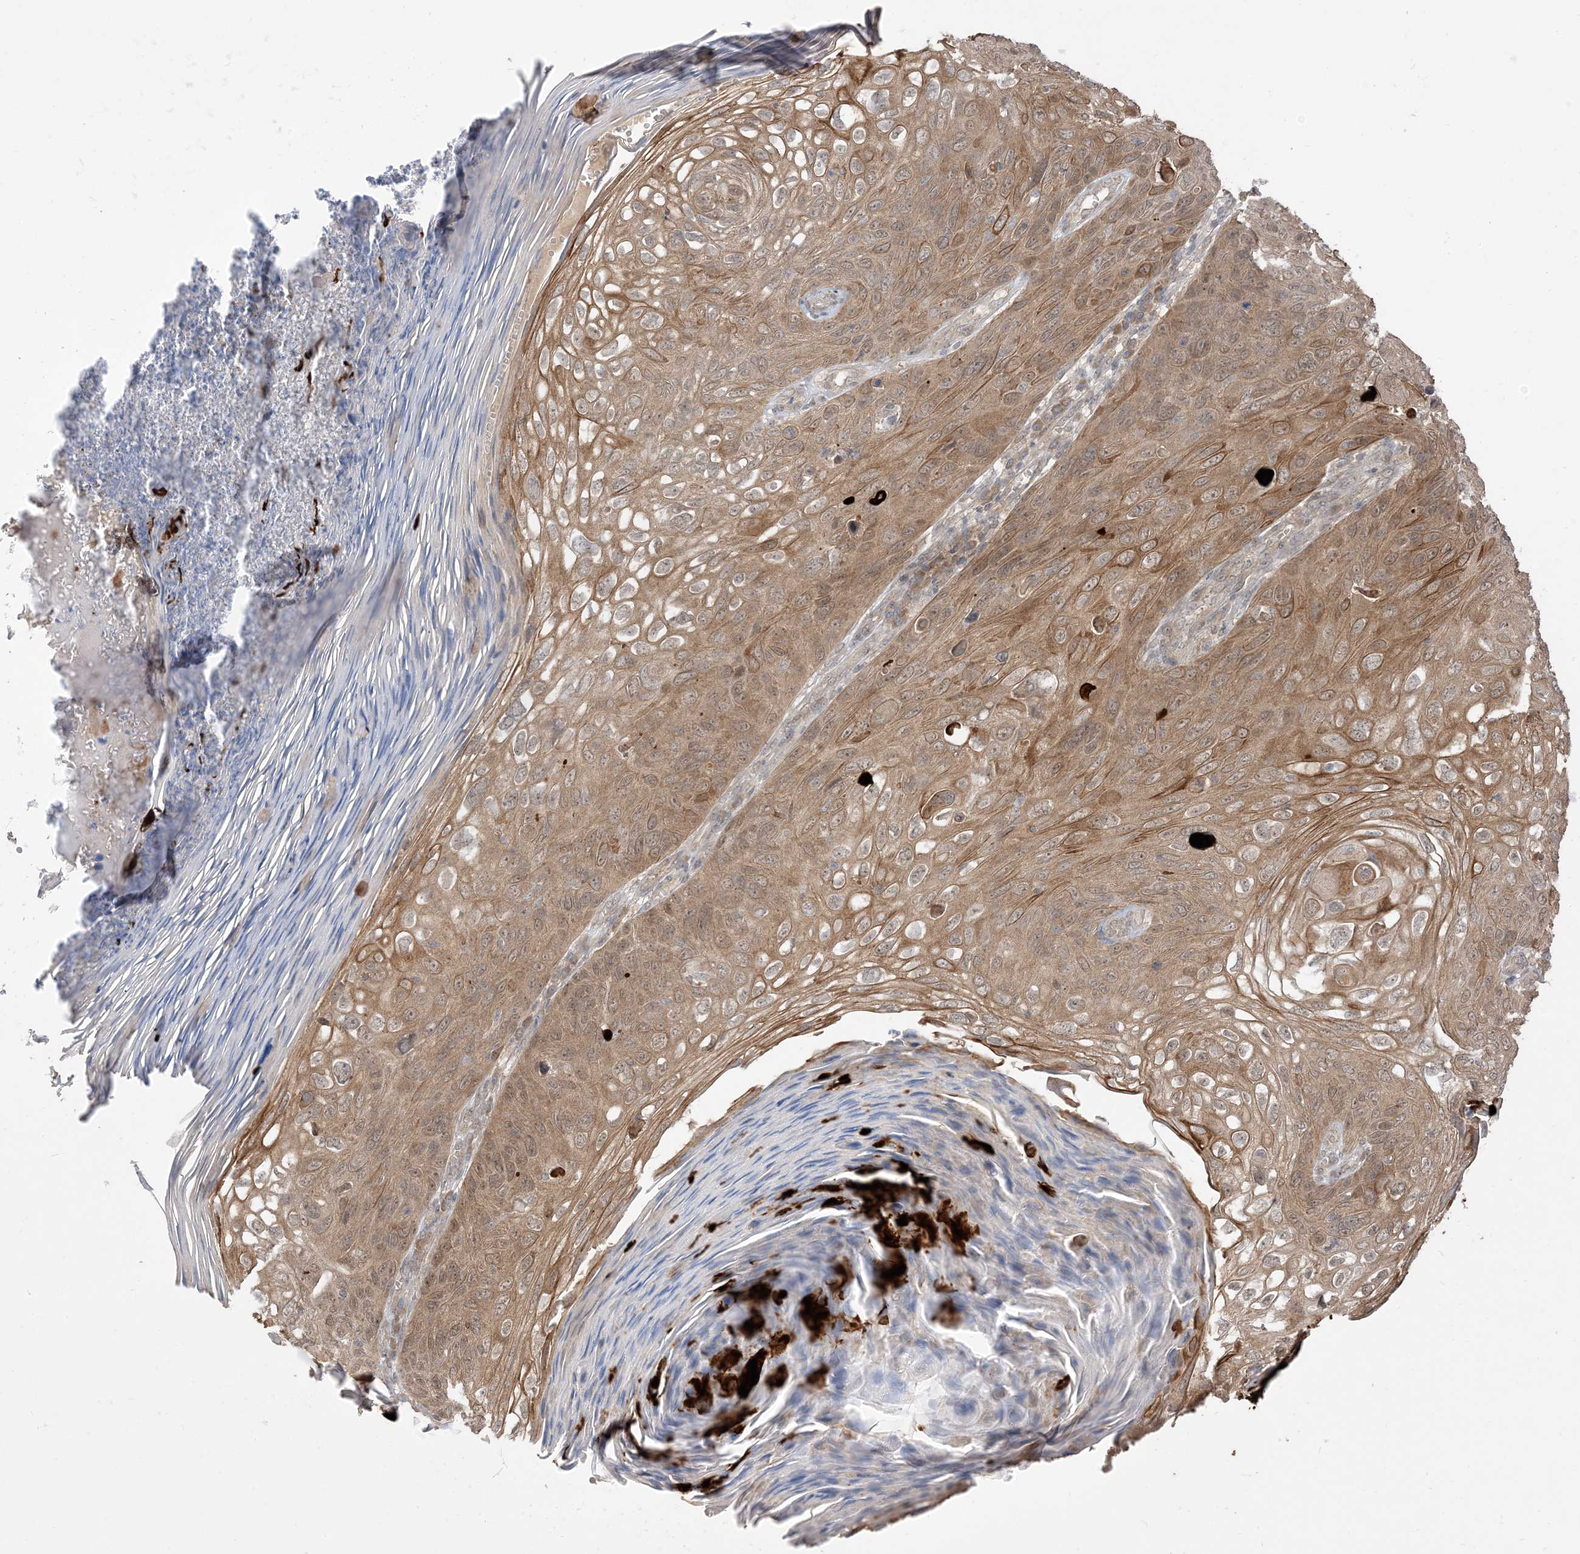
{"staining": {"intensity": "moderate", "quantity": ">75%", "location": "cytoplasmic/membranous"}, "tissue": "skin cancer", "cell_type": "Tumor cells", "image_type": "cancer", "snomed": [{"axis": "morphology", "description": "Squamous cell carcinoma, NOS"}, {"axis": "topography", "description": "Skin"}], "caption": "IHC staining of skin cancer, which shows medium levels of moderate cytoplasmic/membranous expression in about >75% of tumor cells indicating moderate cytoplasmic/membranous protein expression. The staining was performed using DAB (brown) for protein detection and nuclei were counterstained in hematoxylin (blue).", "gene": "TBCC", "patient": {"sex": "female", "age": 90}}